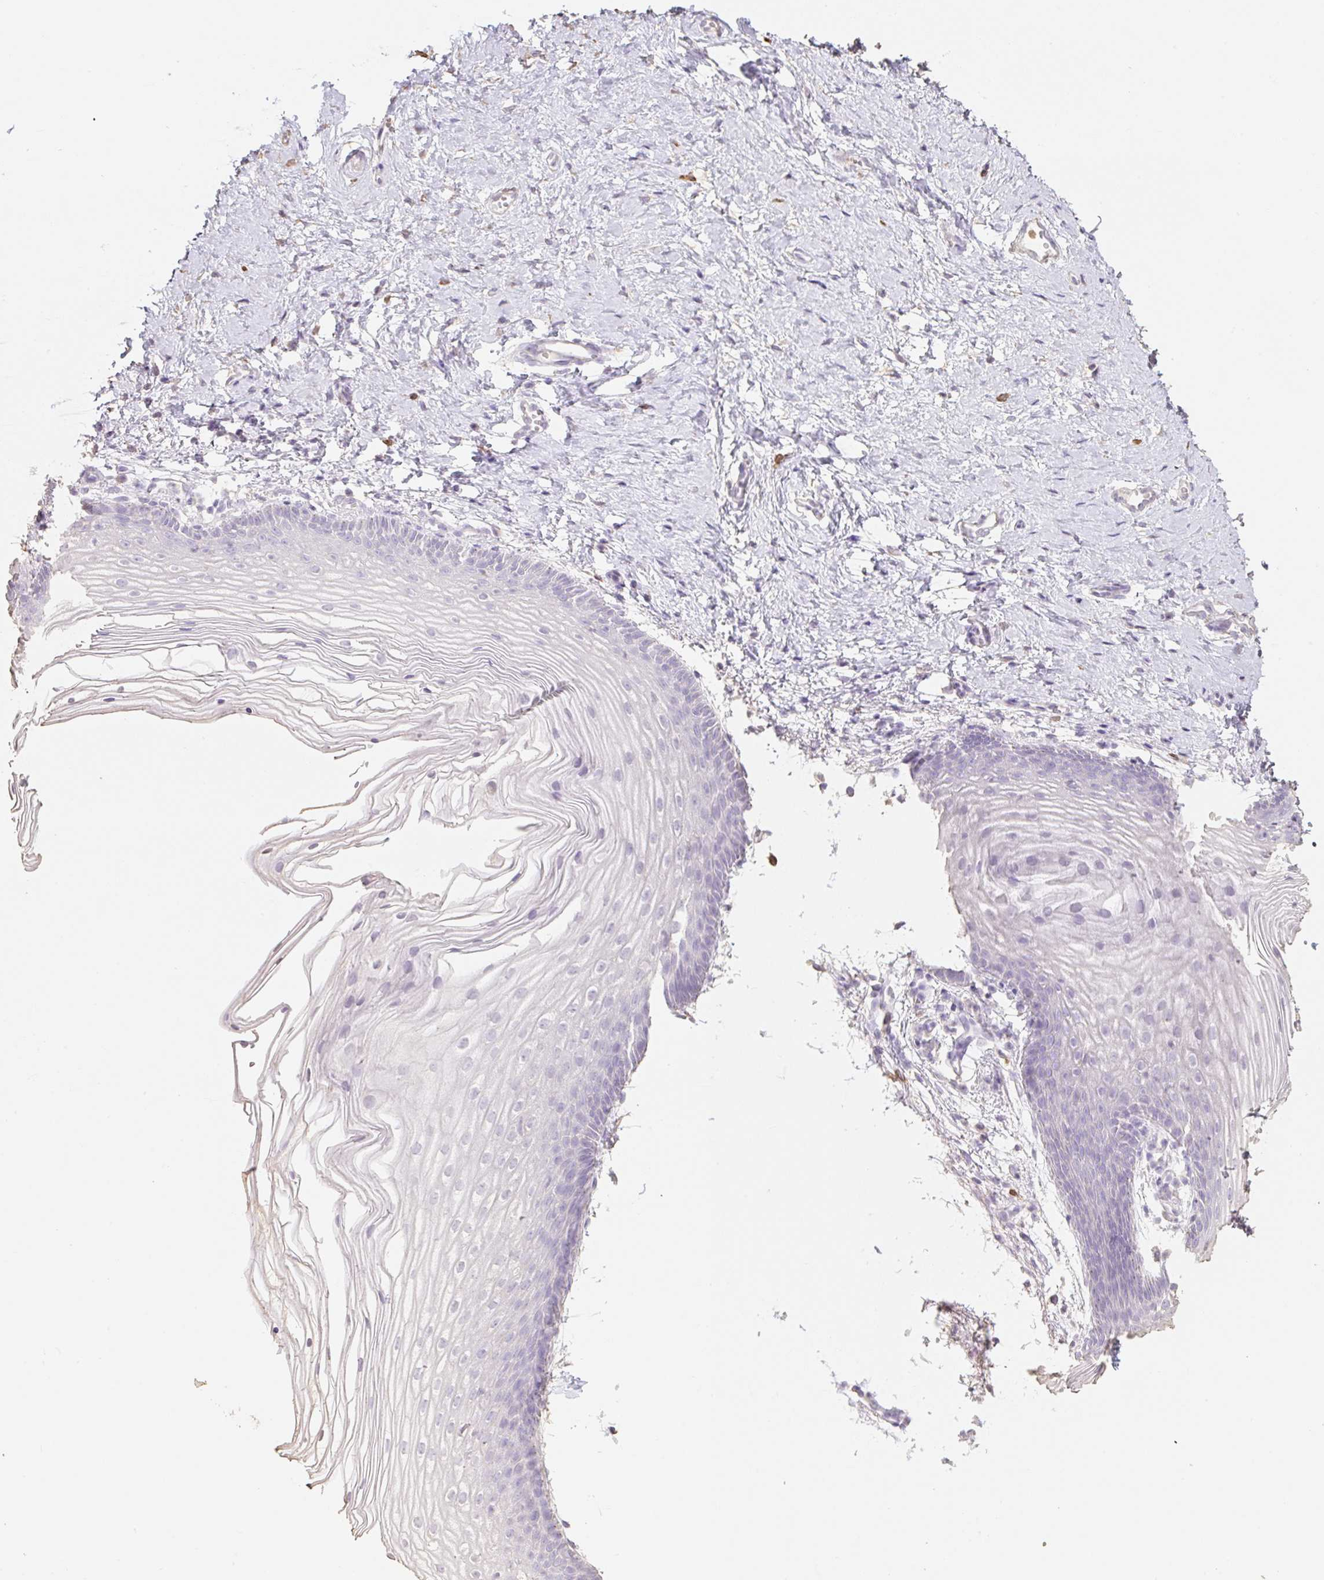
{"staining": {"intensity": "negative", "quantity": "none", "location": "none"}, "tissue": "vagina", "cell_type": "Squamous epithelial cells", "image_type": "normal", "snomed": [{"axis": "morphology", "description": "Normal tissue, NOS"}, {"axis": "topography", "description": "Vagina"}], "caption": "Histopathology image shows no significant protein staining in squamous epithelial cells of unremarkable vagina. (Brightfield microscopy of DAB (3,3'-diaminobenzidine) IHC at high magnification).", "gene": "MBOAT7", "patient": {"sex": "female", "age": 56}}